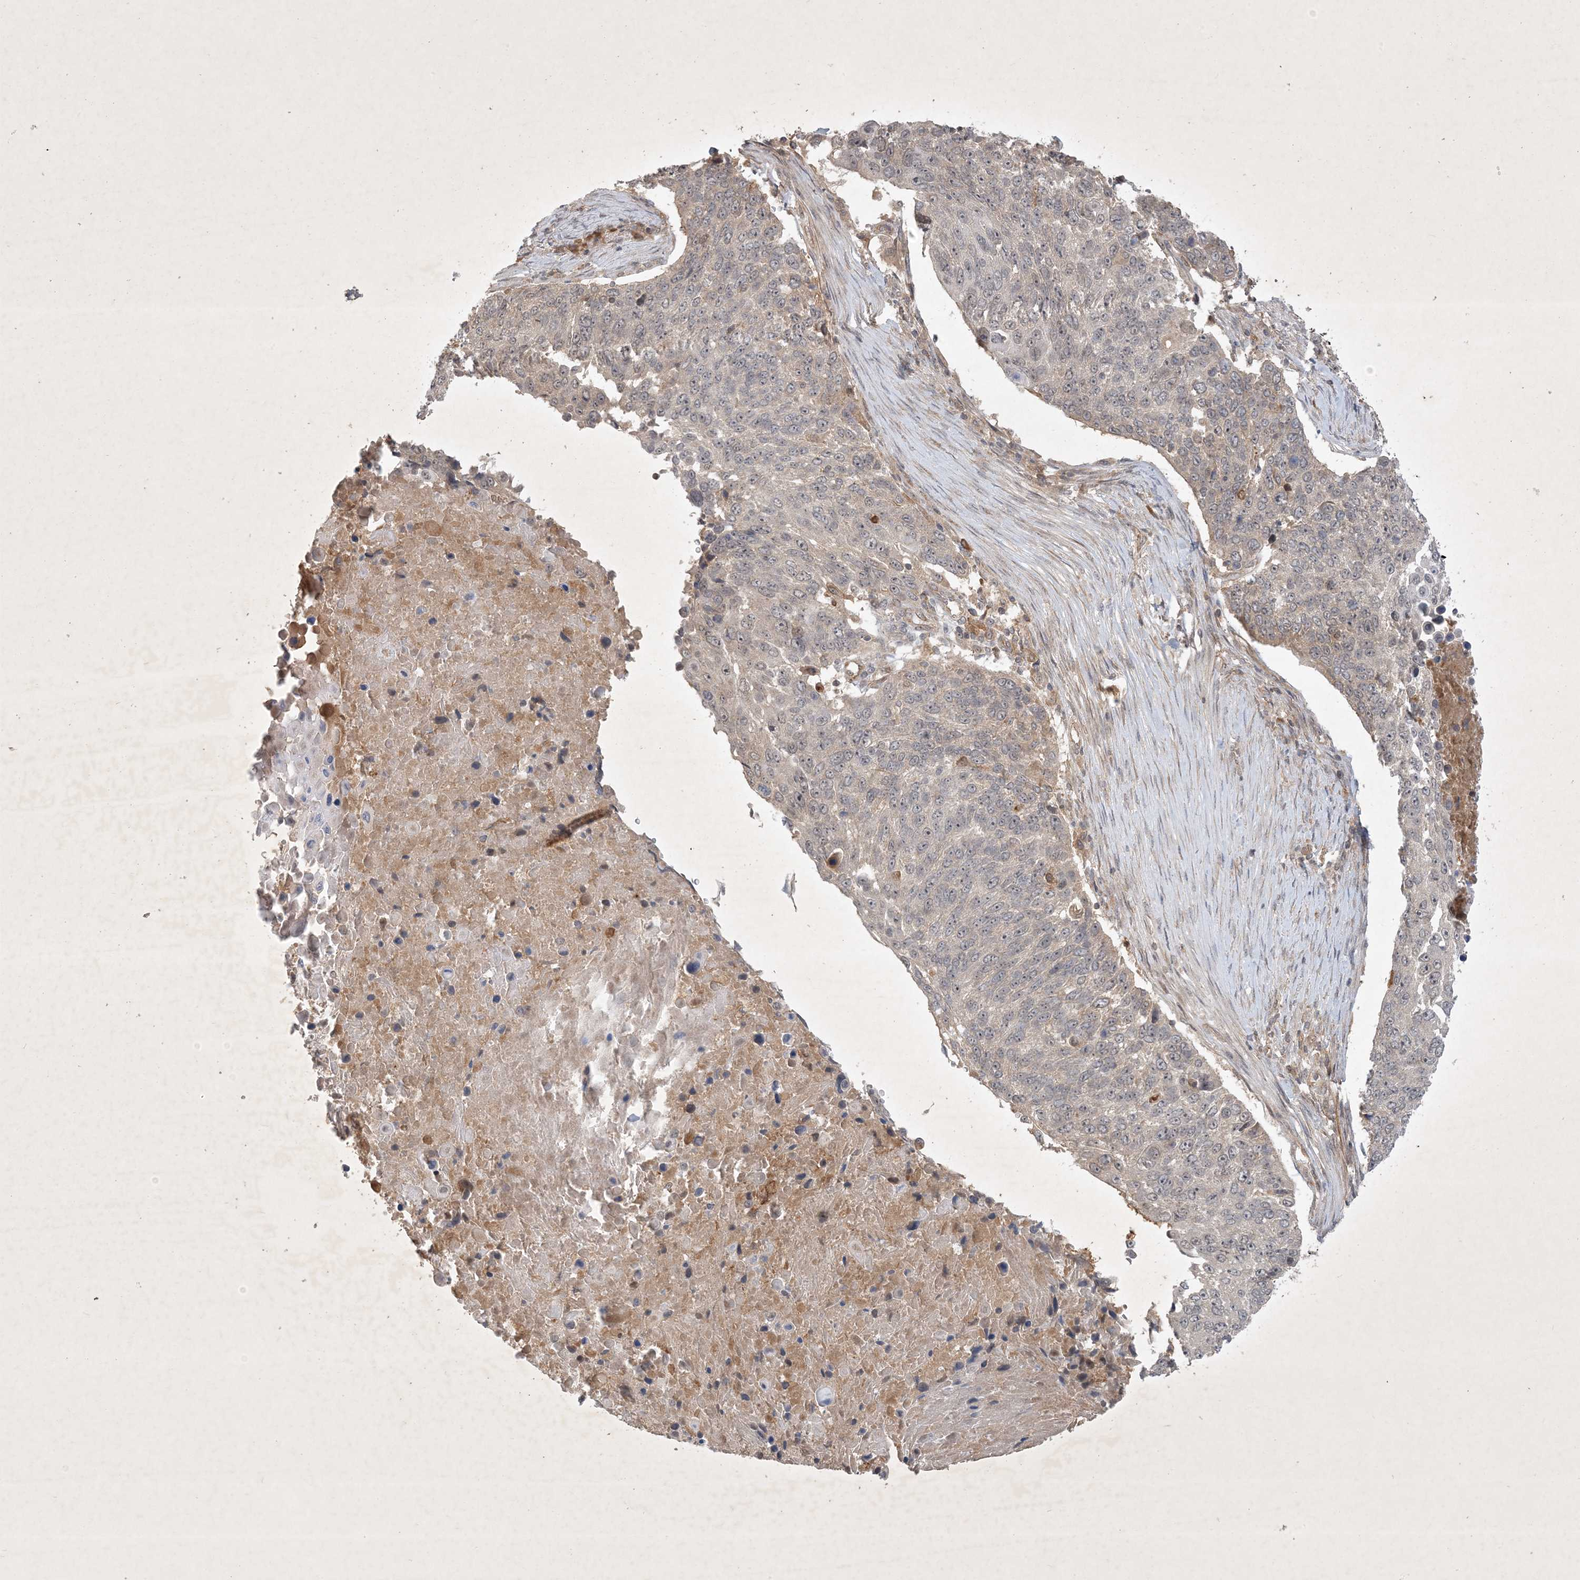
{"staining": {"intensity": "negative", "quantity": "none", "location": "none"}, "tissue": "lung cancer", "cell_type": "Tumor cells", "image_type": "cancer", "snomed": [{"axis": "morphology", "description": "Squamous cell carcinoma, NOS"}, {"axis": "topography", "description": "Lung"}], "caption": "The immunohistochemistry photomicrograph has no significant expression in tumor cells of lung squamous cell carcinoma tissue.", "gene": "ZCCHC4", "patient": {"sex": "male", "age": 66}}